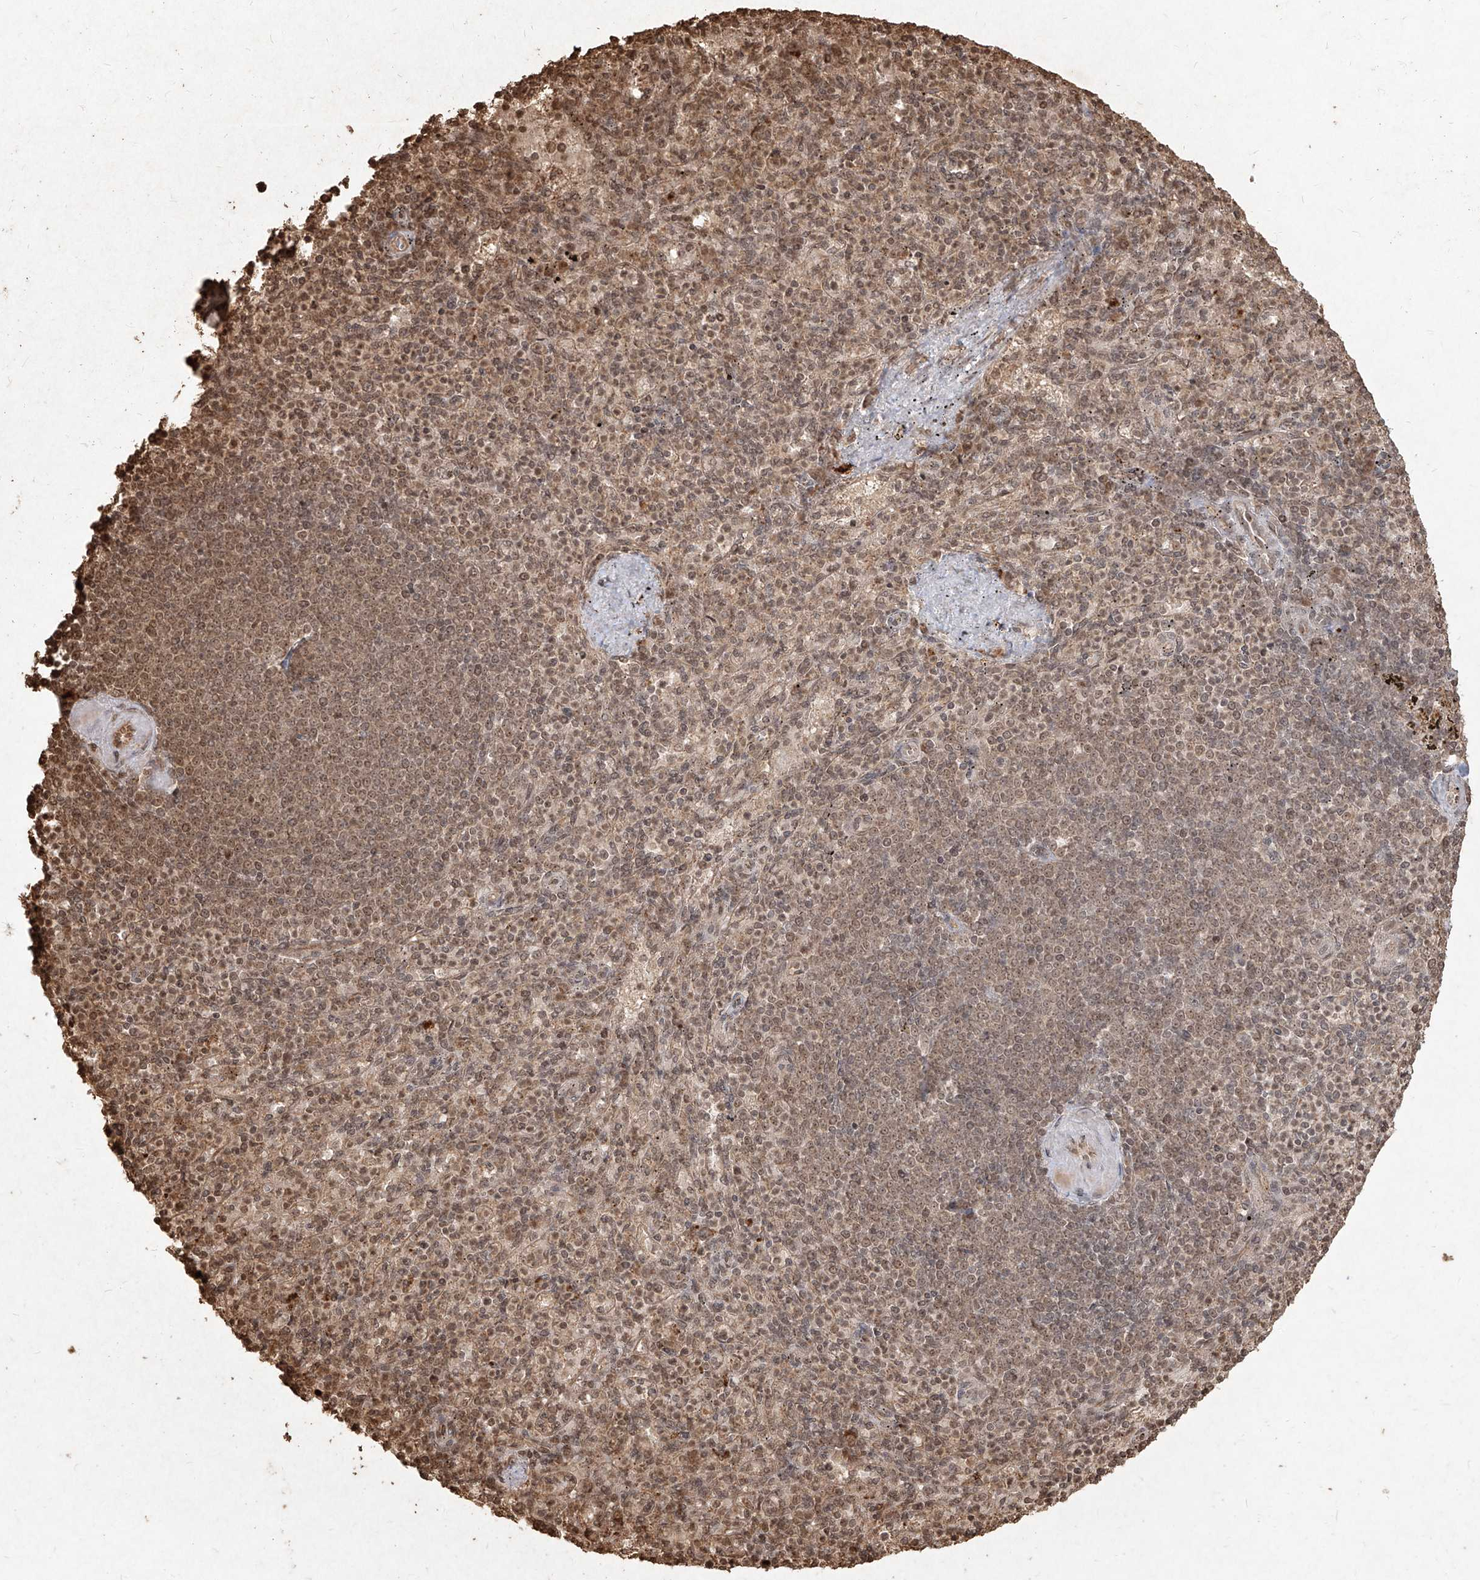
{"staining": {"intensity": "moderate", "quantity": ">75%", "location": "cytoplasmic/membranous,nuclear"}, "tissue": "spleen", "cell_type": "Cells in red pulp", "image_type": "normal", "snomed": [{"axis": "morphology", "description": "Normal tissue, NOS"}, {"axis": "topography", "description": "Spleen"}], "caption": "Cells in red pulp show medium levels of moderate cytoplasmic/membranous,nuclear staining in approximately >75% of cells in unremarkable human spleen. (DAB (3,3'-diaminobenzidine) = brown stain, brightfield microscopy at high magnification).", "gene": "UBE2K", "patient": {"sex": "female", "age": 74}}